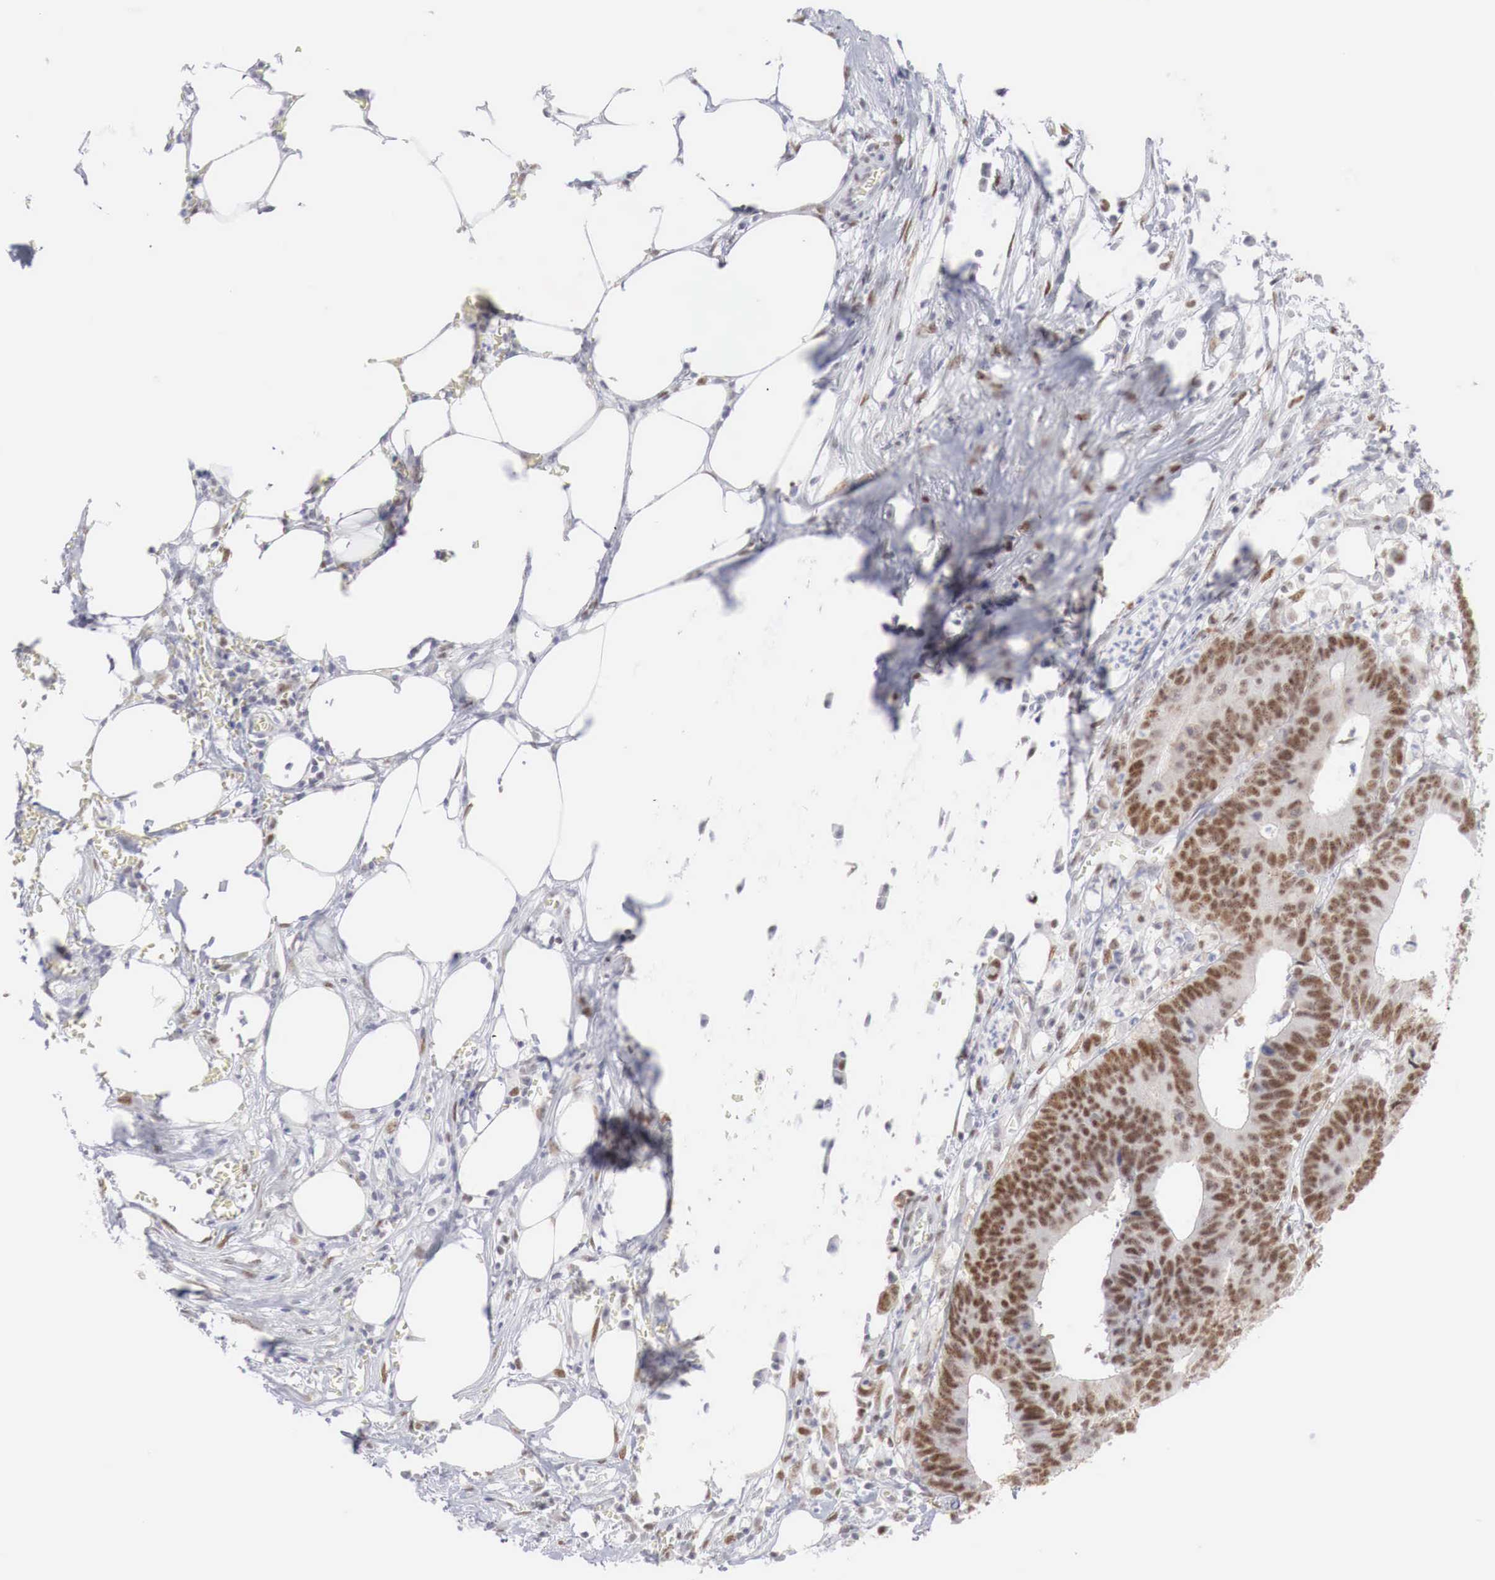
{"staining": {"intensity": "moderate", "quantity": ">75%", "location": "nuclear"}, "tissue": "colorectal cancer", "cell_type": "Tumor cells", "image_type": "cancer", "snomed": [{"axis": "morphology", "description": "Adenocarcinoma, NOS"}, {"axis": "topography", "description": "Colon"}], "caption": "Tumor cells reveal medium levels of moderate nuclear positivity in about >75% of cells in human colorectal cancer.", "gene": "FOXP2", "patient": {"sex": "male", "age": 55}}